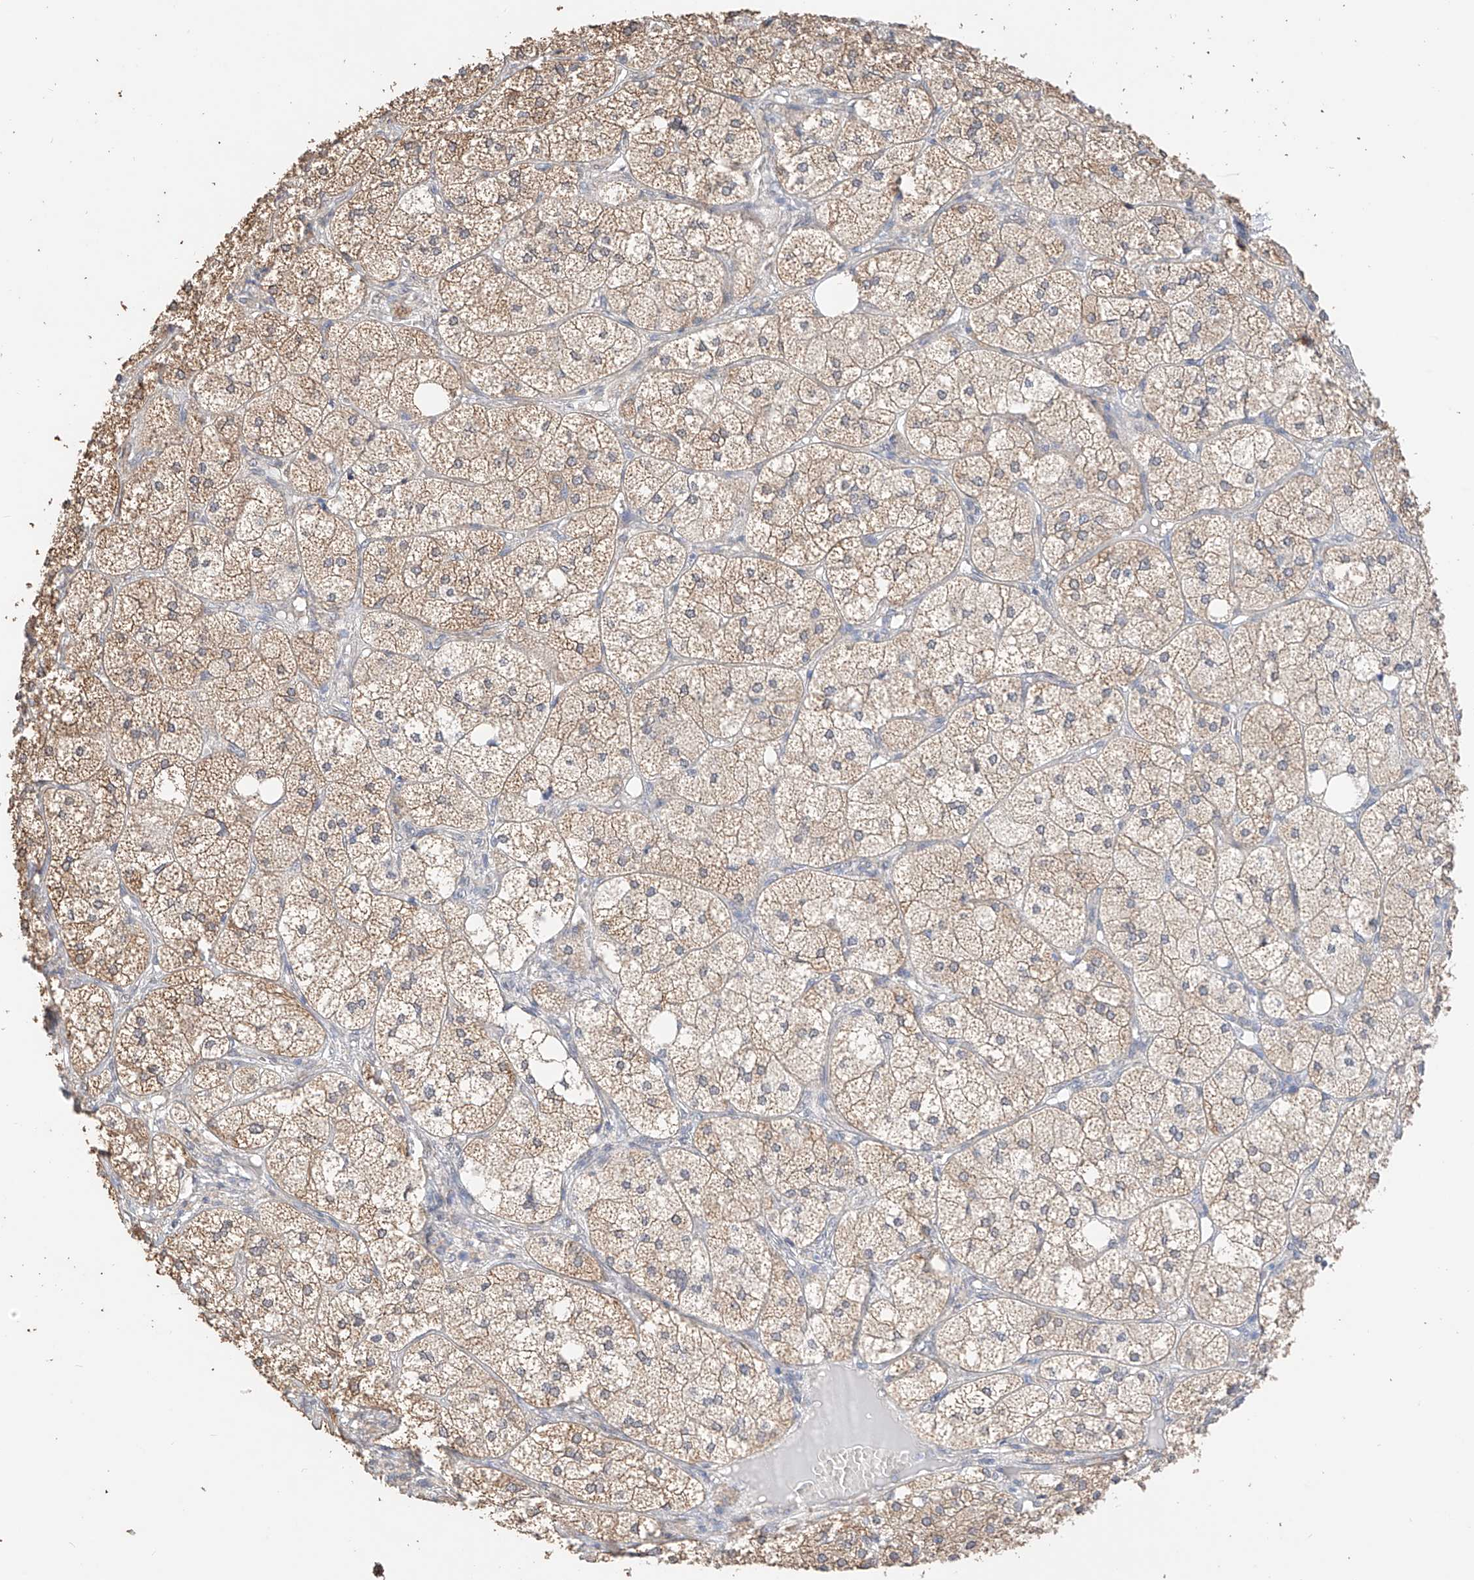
{"staining": {"intensity": "moderate", "quantity": "25%-75%", "location": "cytoplasmic/membranous"}, "tissue": "adrenal gland", "cell_type": "Glandular cells", "image_type": "normal", "snomed": [{"axis": "morphology", "description": "Normal tissue, NOS"}, {"axis": "topography", "description": "Adrenal gland"}], "caption": "Immunohistochemical staining of unremarkable adrenal gland exhibits 25%-75% levels of moderate cytoplasmic/membranous protein positivity in approximately 25%-75% of glandular cells. Nuclei are stained in blue.", "gene": "IL22RA2", "patient": {"sex": "female", "age": 61}}